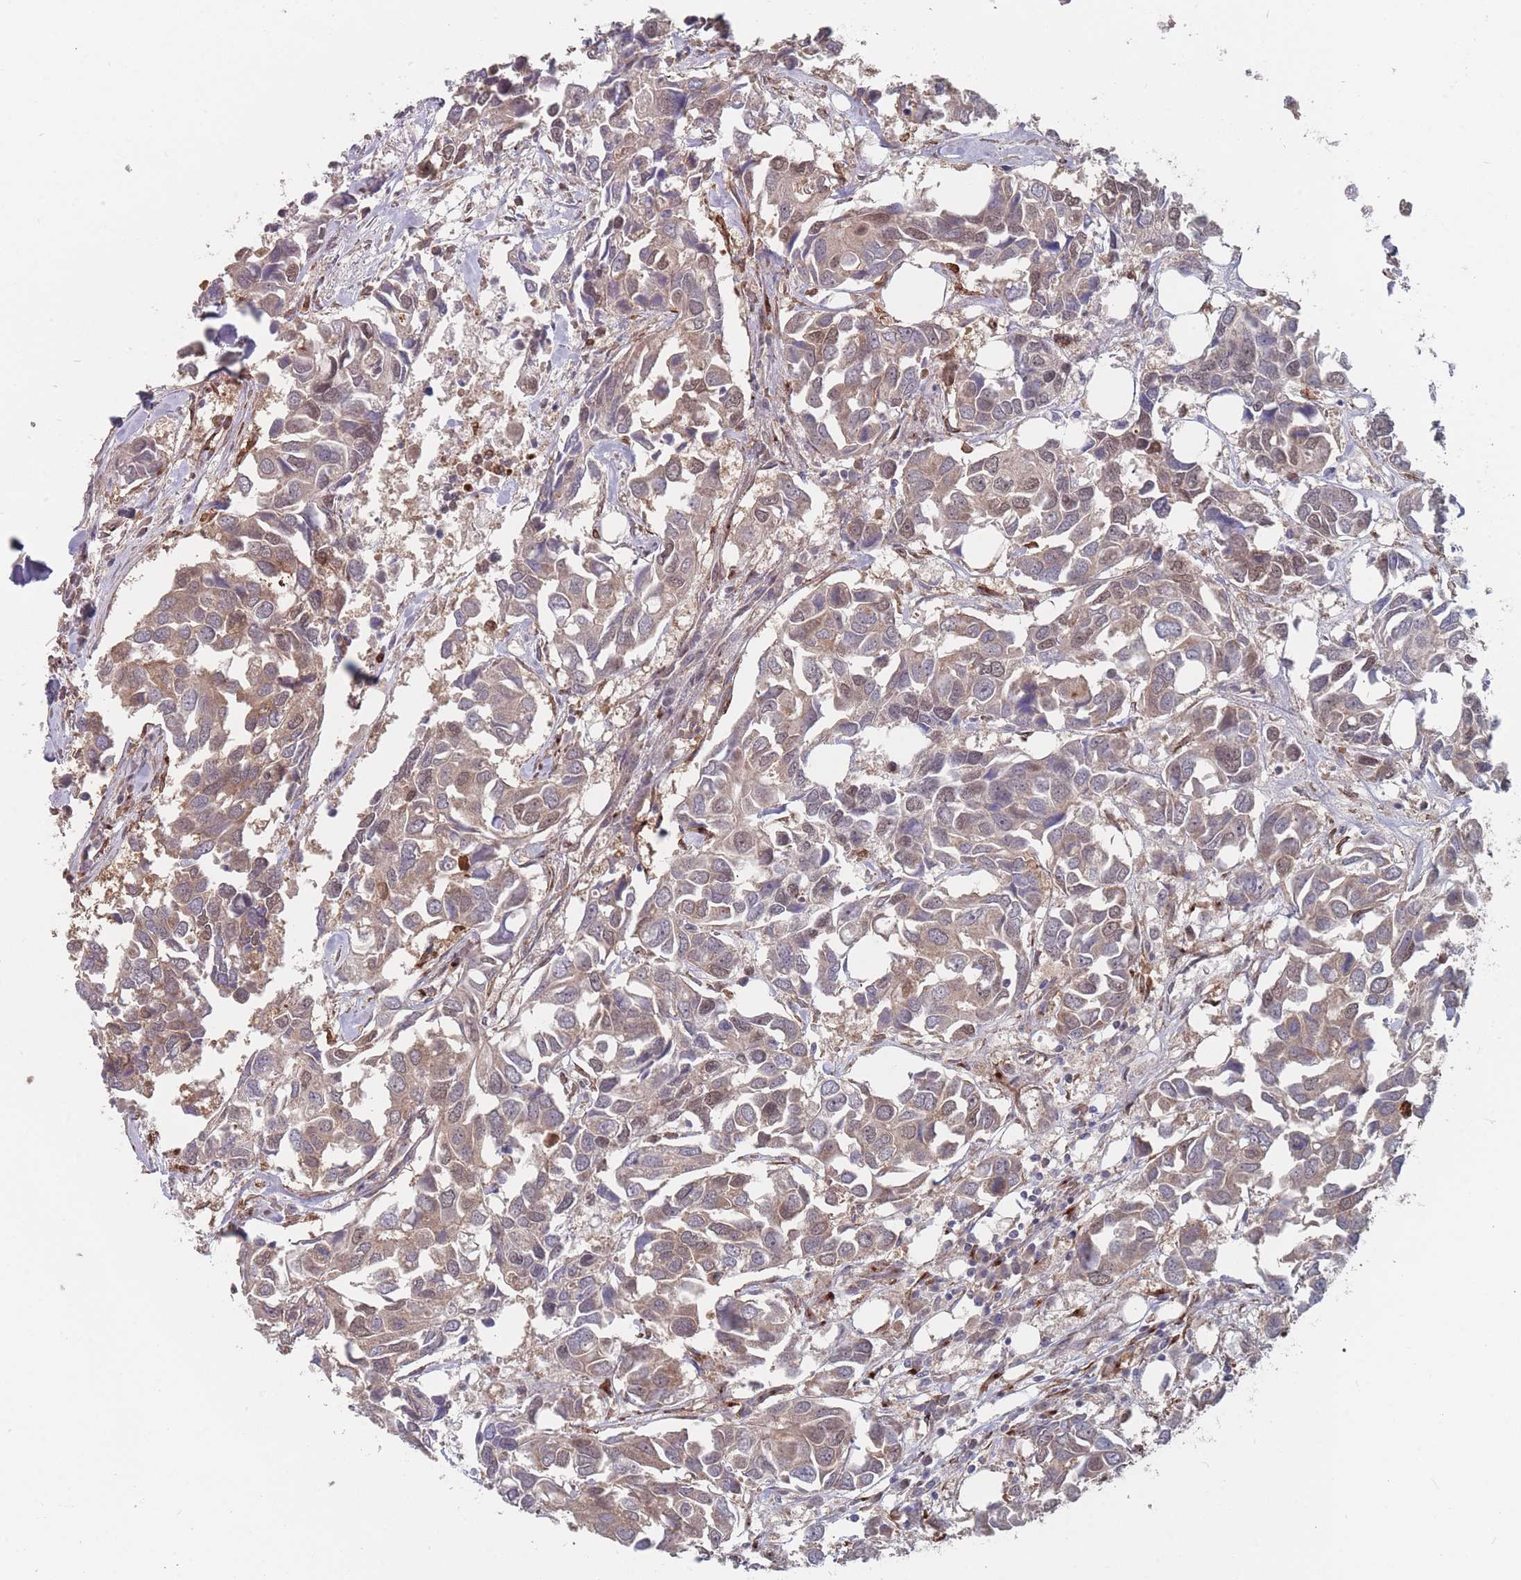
{"staining": {"intensity": "moderate", "quantity": ">75%", "location": "cytoplasmic/membranous,nuclear"}, "tissue": "breast cancer", "cell_type": "Tumor cells", "image_type": "cancer", "snomed": [{"axis": "morphology", "description": "Duct carcinoma"}, {"axis": "topography", "description": "Breast"}], "caption": "The micrograph reveals staining of invasive ductal carcinoma (breast), revealing moderate cytoplasmic/membranous and nuclear protein expression (brown color) within tumor cells.", "gene": "CNTRL", "patient": {"sex": "female", "age": 83}}